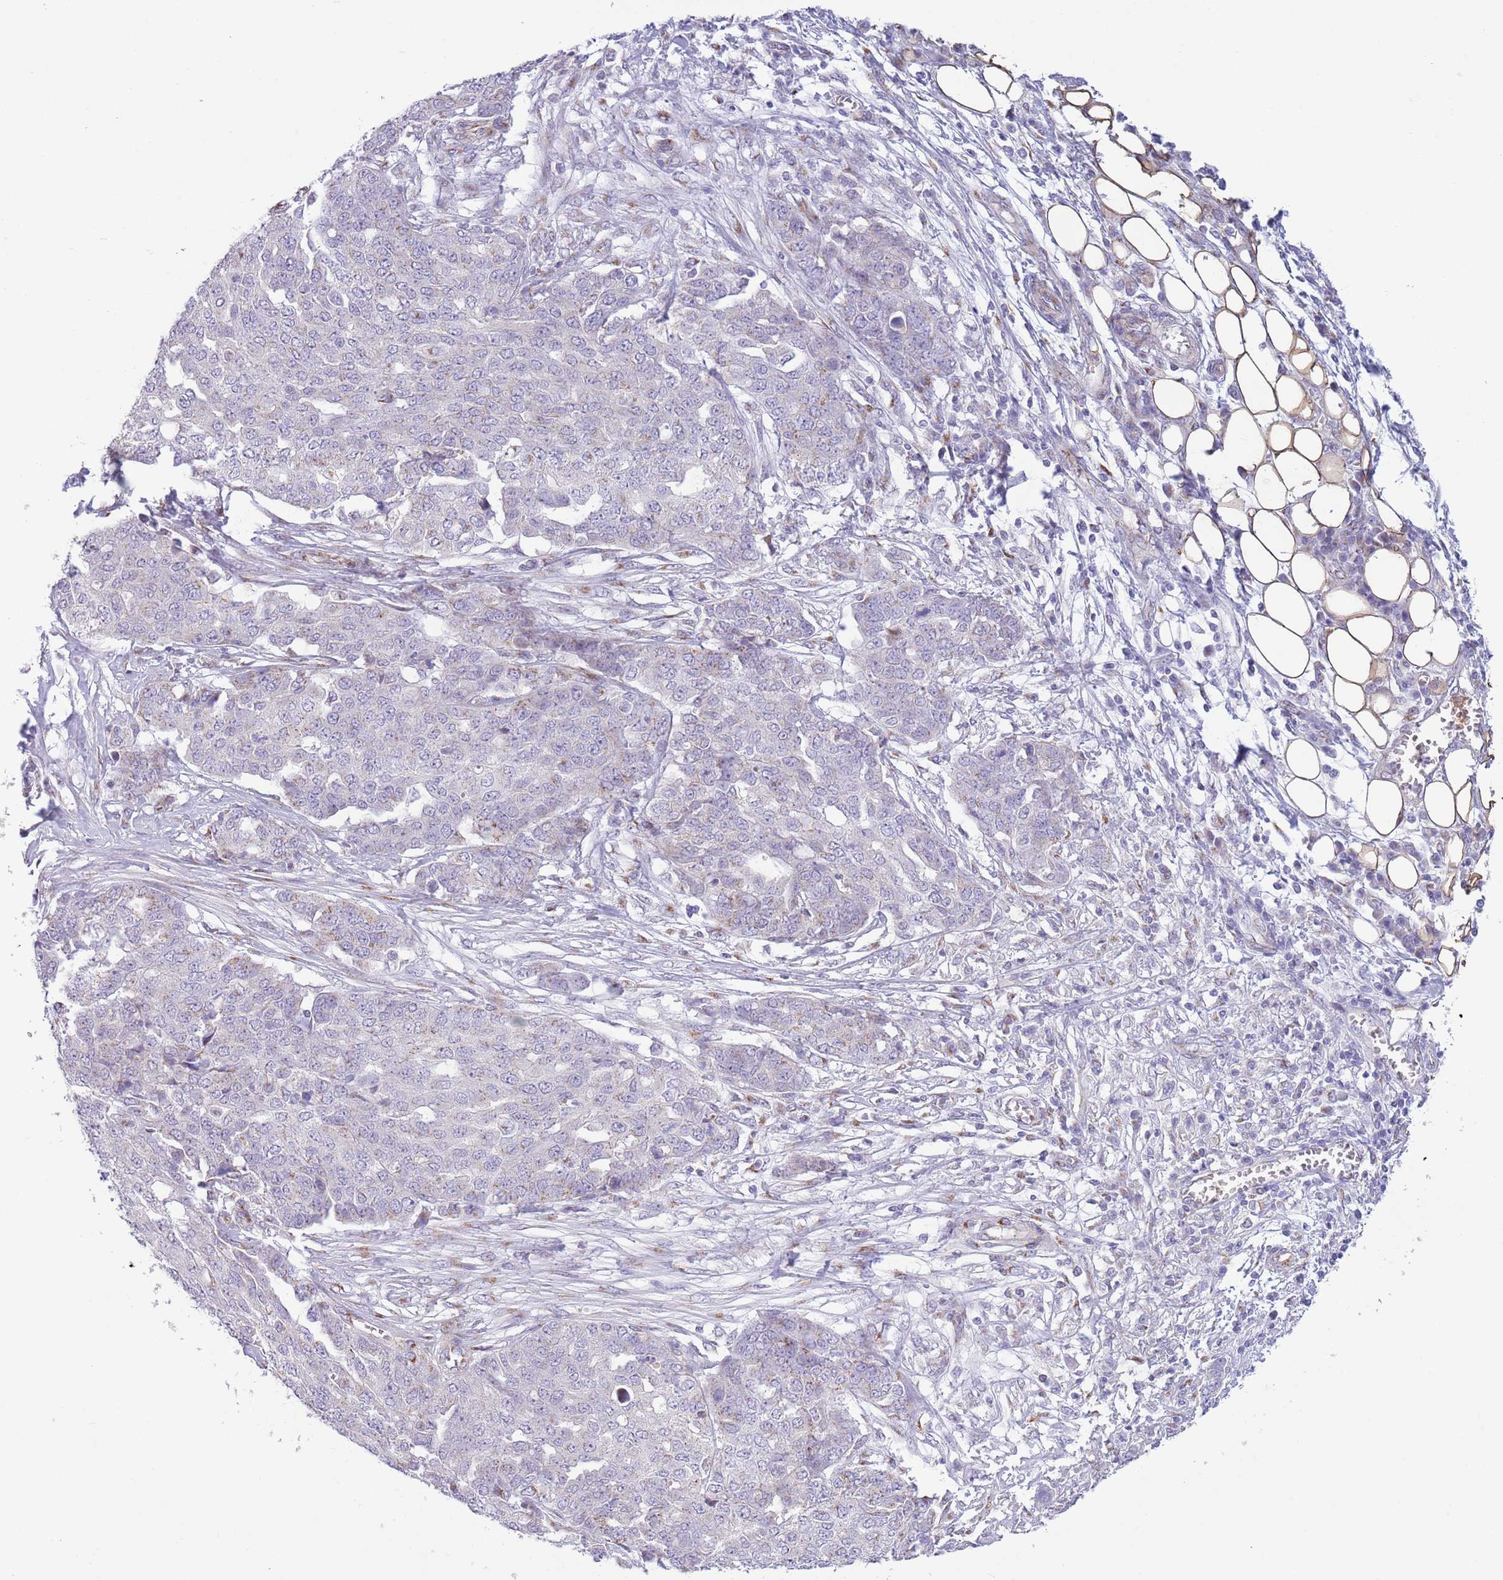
{"staining": {"intensity": "negative", "quantity": "none", "location": "none"}, "tissue": "ovarian cancer", "cell_type": "Tumor cells", "image_type": "cancer", "snomed": [{"axis": "morphology", "description": "Cystadenocarcinoma, serous, NOS"}, {"axis": "topography", "description": "Soft tissue"}, {"axis": "topography", "description": "Ovary"}], "caption": "Immunohistochemistry (IHC) of ovarian cancer displays no expression in tumor cells.", "gene": "C20orf96", "patient": {"sex": "female", "age": 57}}